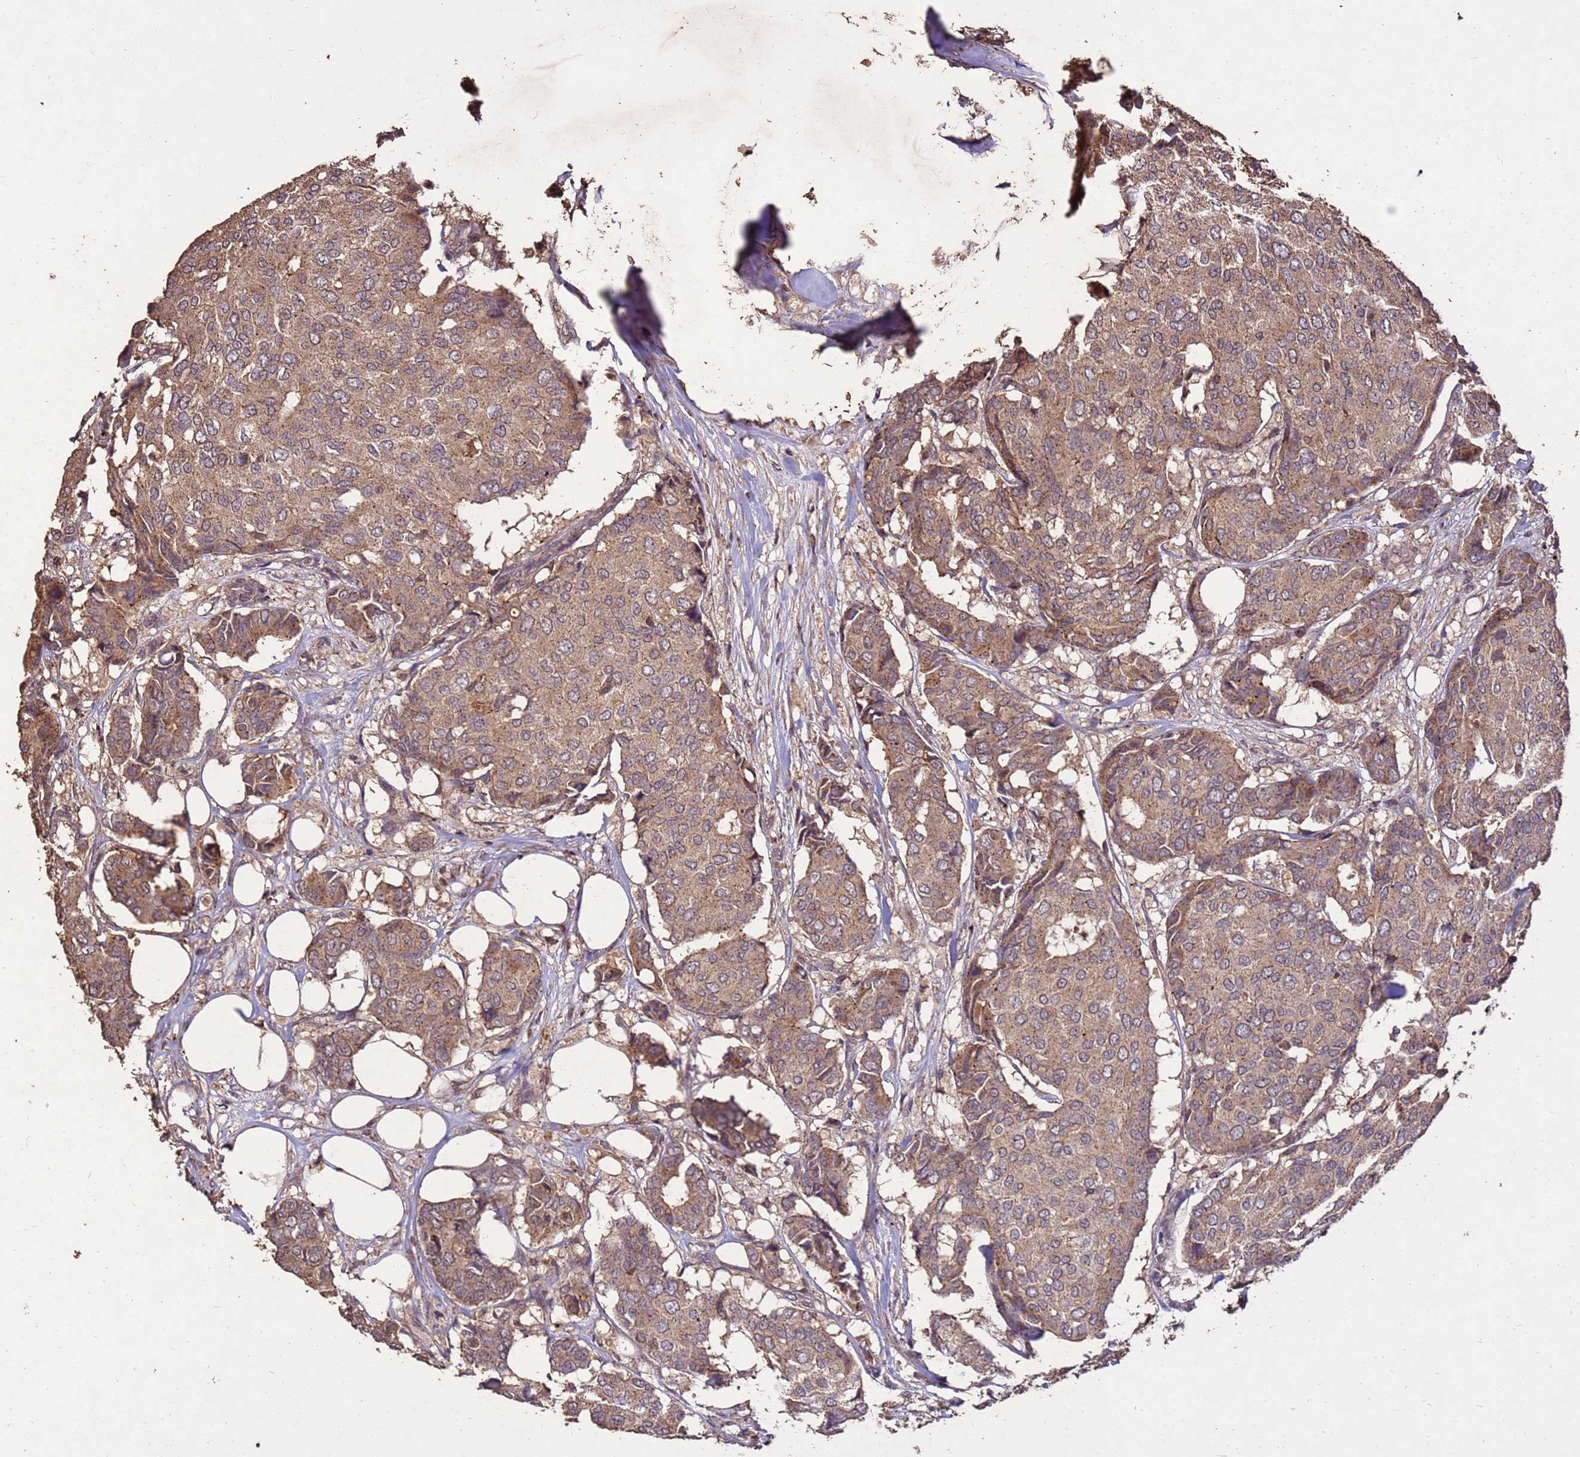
{"staining": {"intensity": "moderate", "quantity": ">75%", "location": "cytoplasmic/membranous"}, "tissue": "breast cancer", "cell_type": "Tumor cells", "image_type": "cancer", "snomed": [{"axis": "morphology", "description": "Duct carcinoma"}, {"axis": "topography", "description": "Breast"}], "caption": "Tumor cells exhibit moderate cytoplasmic/membranous positivity in approximately >75% of cells in invasive ductal carcinoma (breast).", "gene": "TOR4A", "patient": {"sex": "female", "age": 75}}